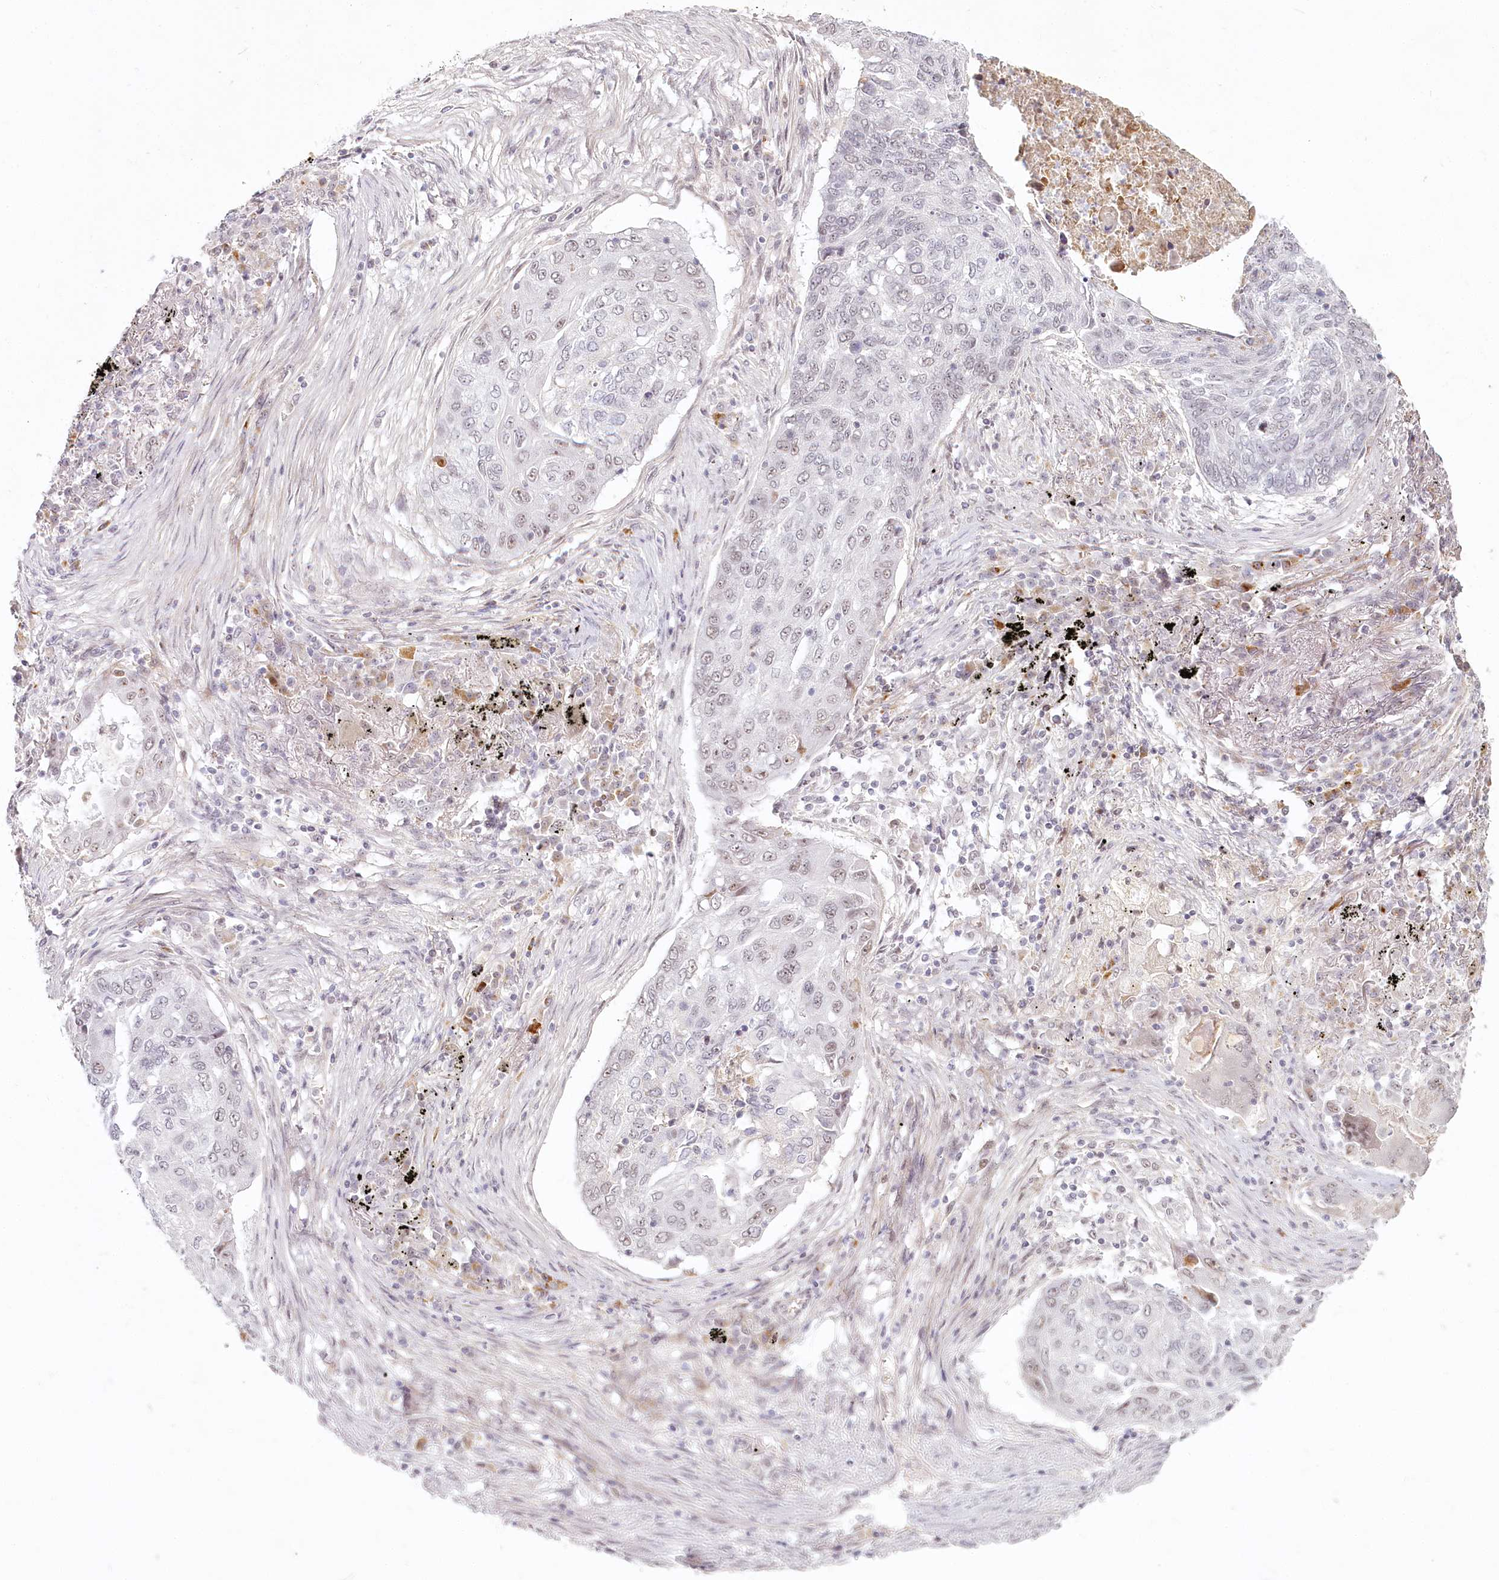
{"staining": {"intensity": "weak", "quantity": "<25%", "location": "nuclear"}, "tissue": "lung cancer", "cell_type": "Tumor cells", "image_type": "cancer", "snomed": [{"axis": "morphology", "description": "Squamous cell carcinoma, NOS"}, {"axis": "topography", "description": "Lung"}], "caption": "Immunohistochemical staining of lung squamous cell carcinoma demonstrates no significant positivity in tumor cells.", "gene": "EXOSC7", "patient": {"sex": "female", "age": 63}}